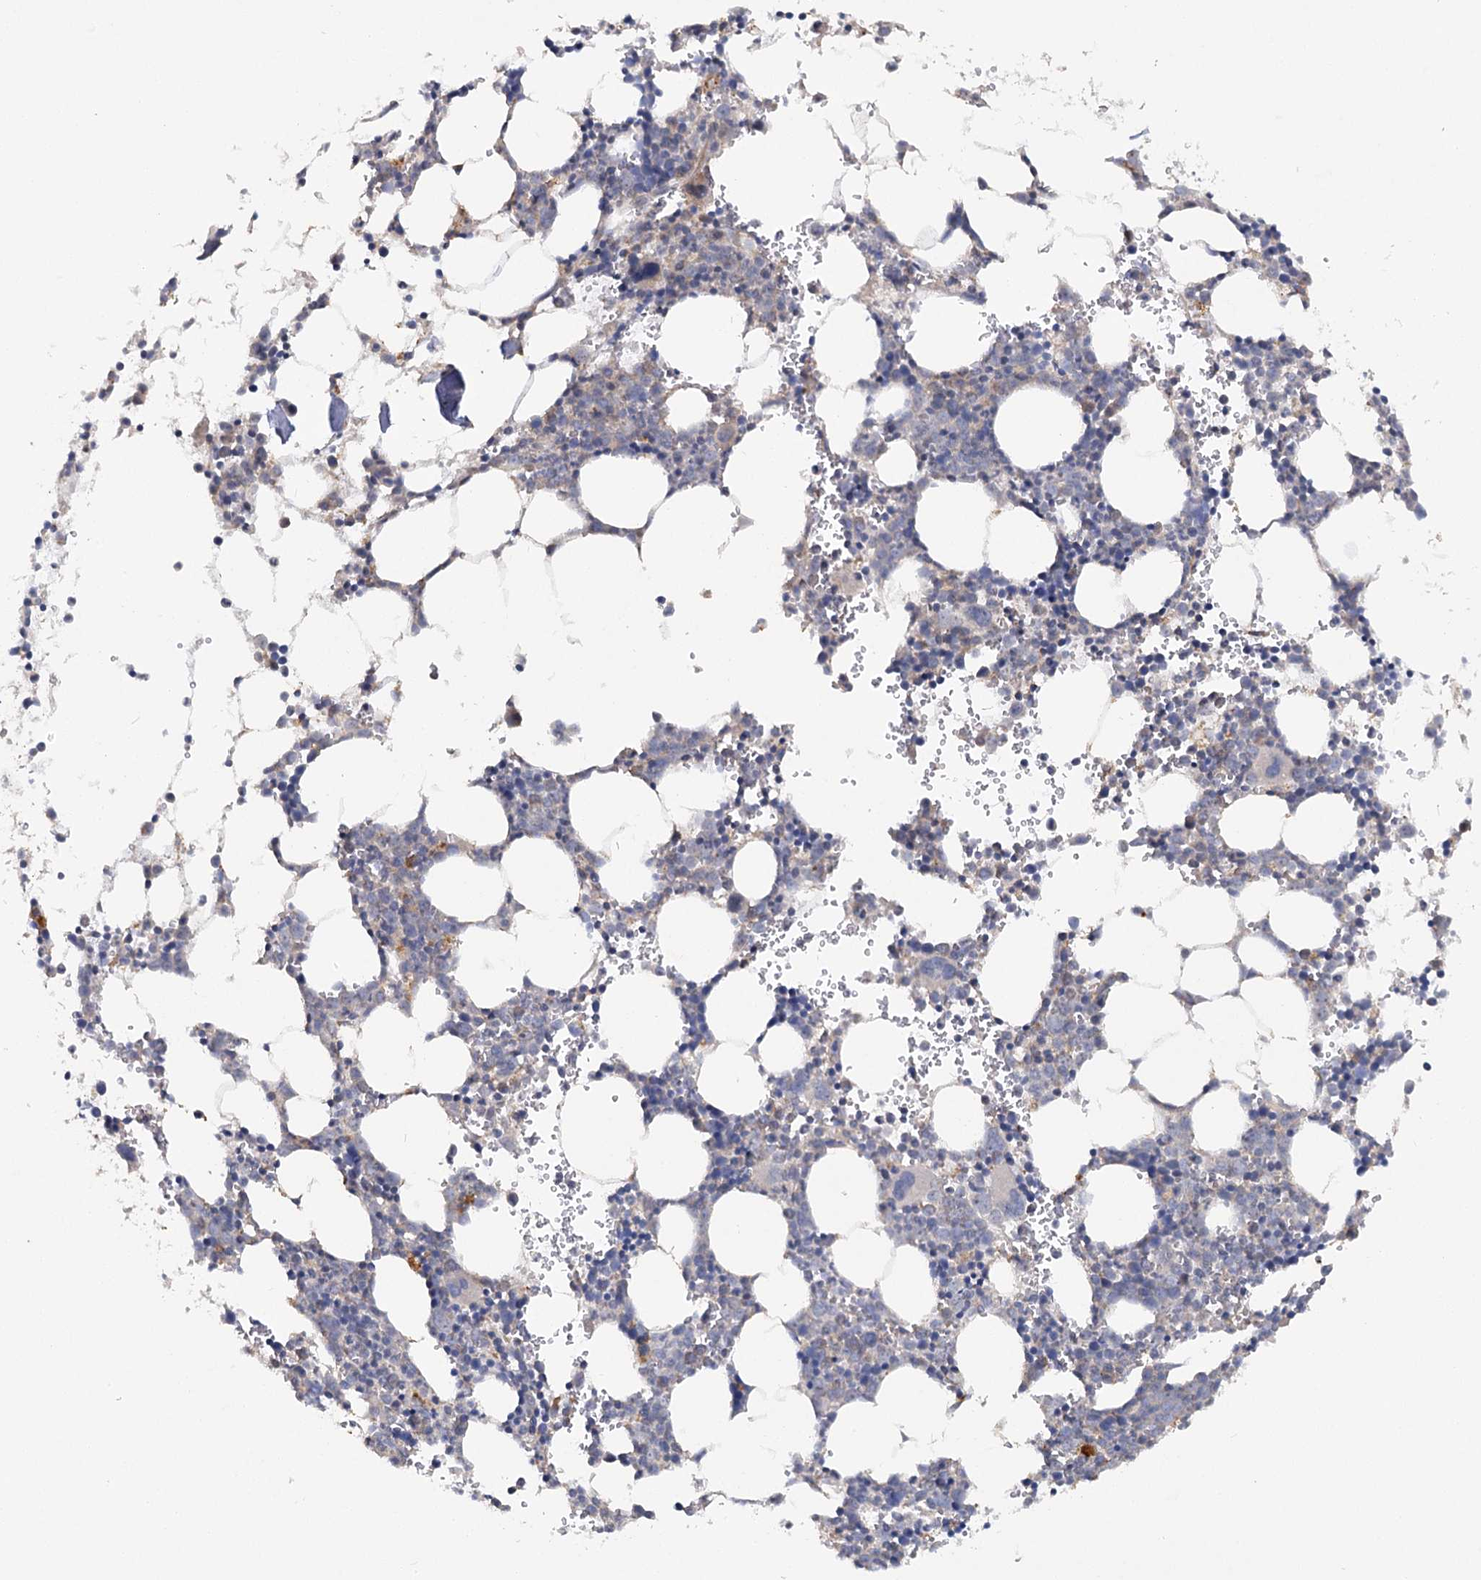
{"staining": {"intensity": "negative", "quantity": "none", "location": "none"}, "tissue": "bone marrow", "cell_type": "Hematopoietic cells", "image_type": "normal", "snomed": [{"axis": "morphology", "description": "Normal tissue, NOS"}, {"axis": "topography", "description": "Bone marrow"}], "caption": "The IHC image has no significant positivity in hematopoietic cells of bone marrow. (Brightfield microscopy of DAB immunohistochemistry at high magnification).", "gene": "ANGPTL5", "patient": {"sex": "female", "age": 89}}